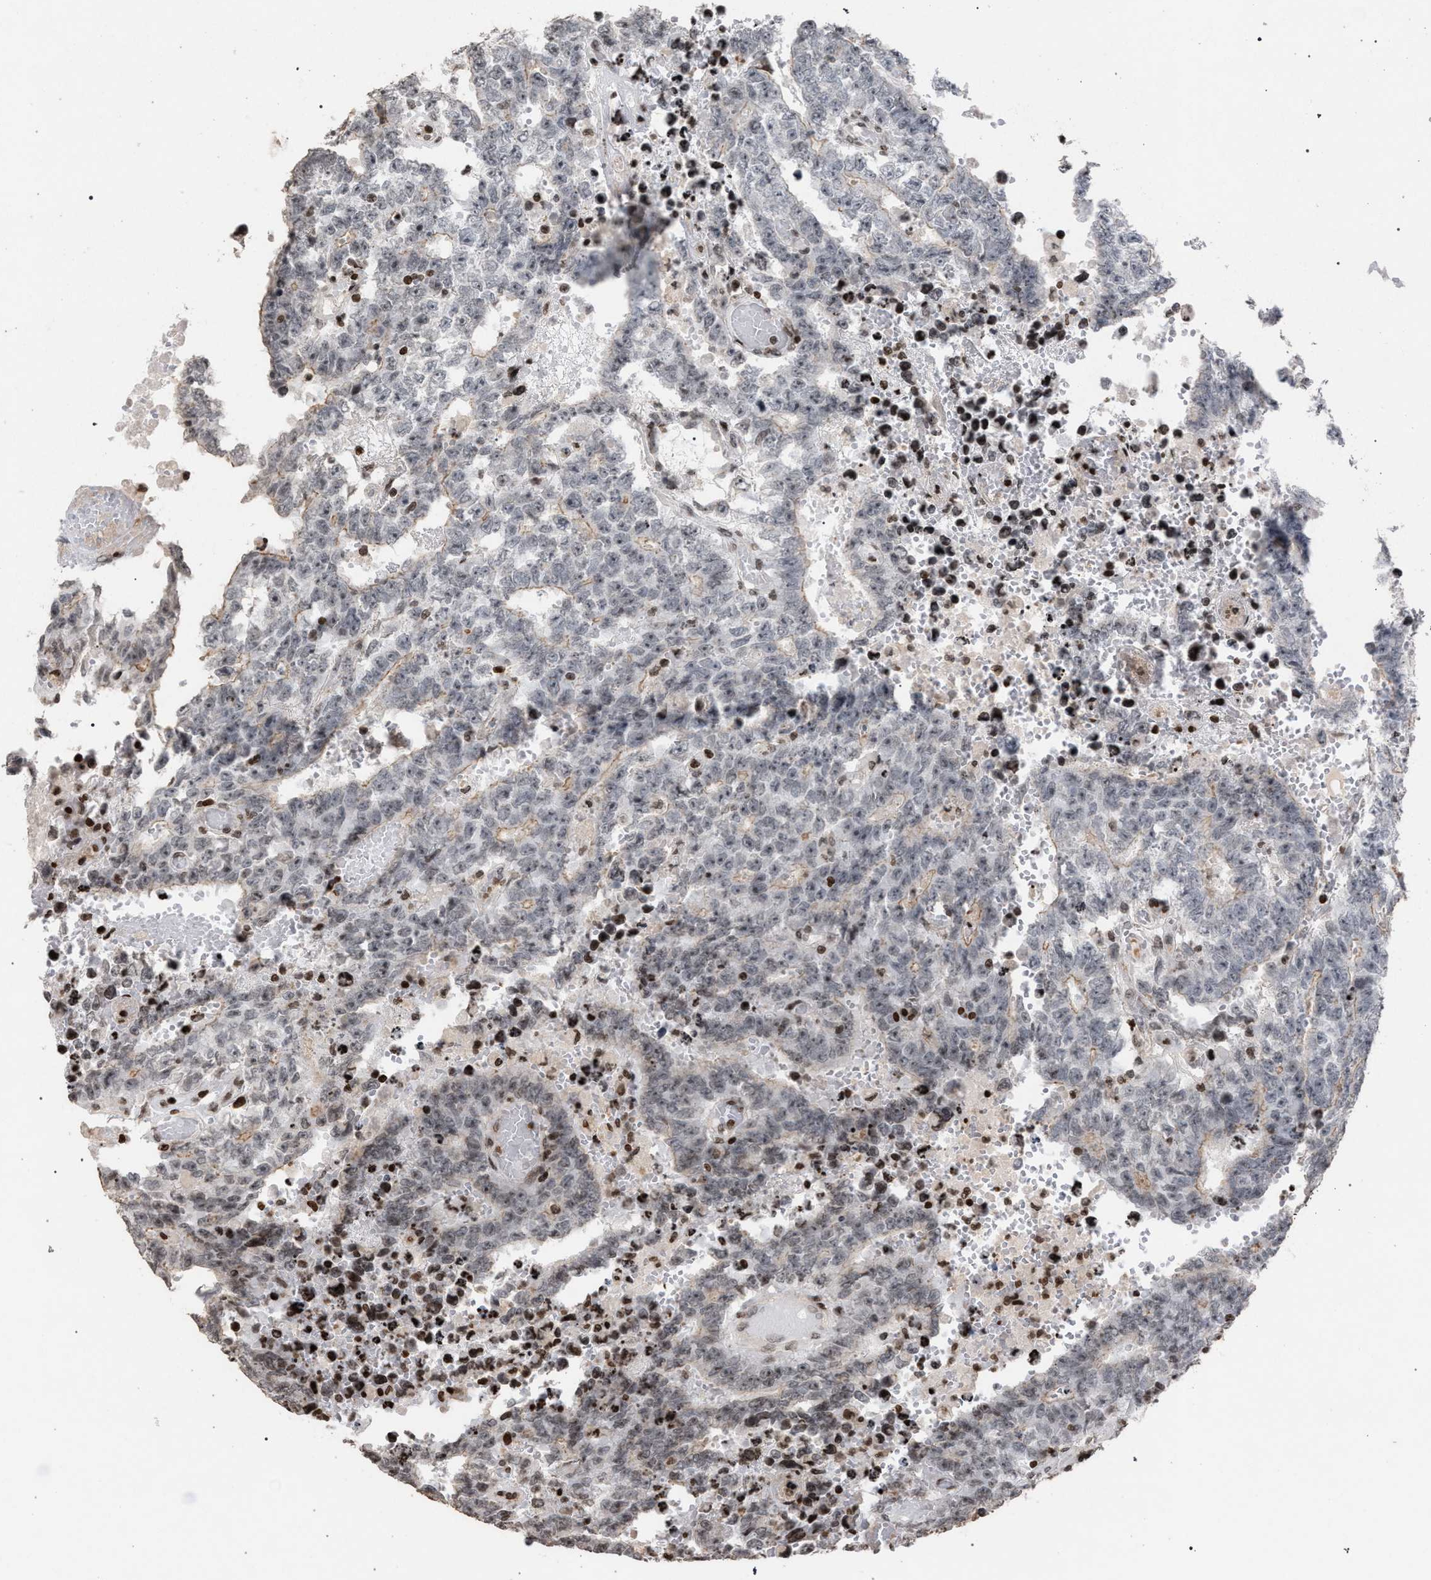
{"staining": {"intensity": "weak", "quantity": "<25%", "location": "cytoplasmic/membranous,nuclear"}, "tissue": "testis cancer", "cell_type": "Tumor cells", "image_type": "cancer", "snomed": [{"axis": "morphology", "description": "Carcinoma, Embryonal, NOS"}, {"axis": "topography", "description": "Testis"}], "caption": "Immunohistochemistry of testis embryonal carcinoma displays no positivity in tumor cells.", "gene": "FOXD3", "patient": {"sex": "male", "age": 25}}